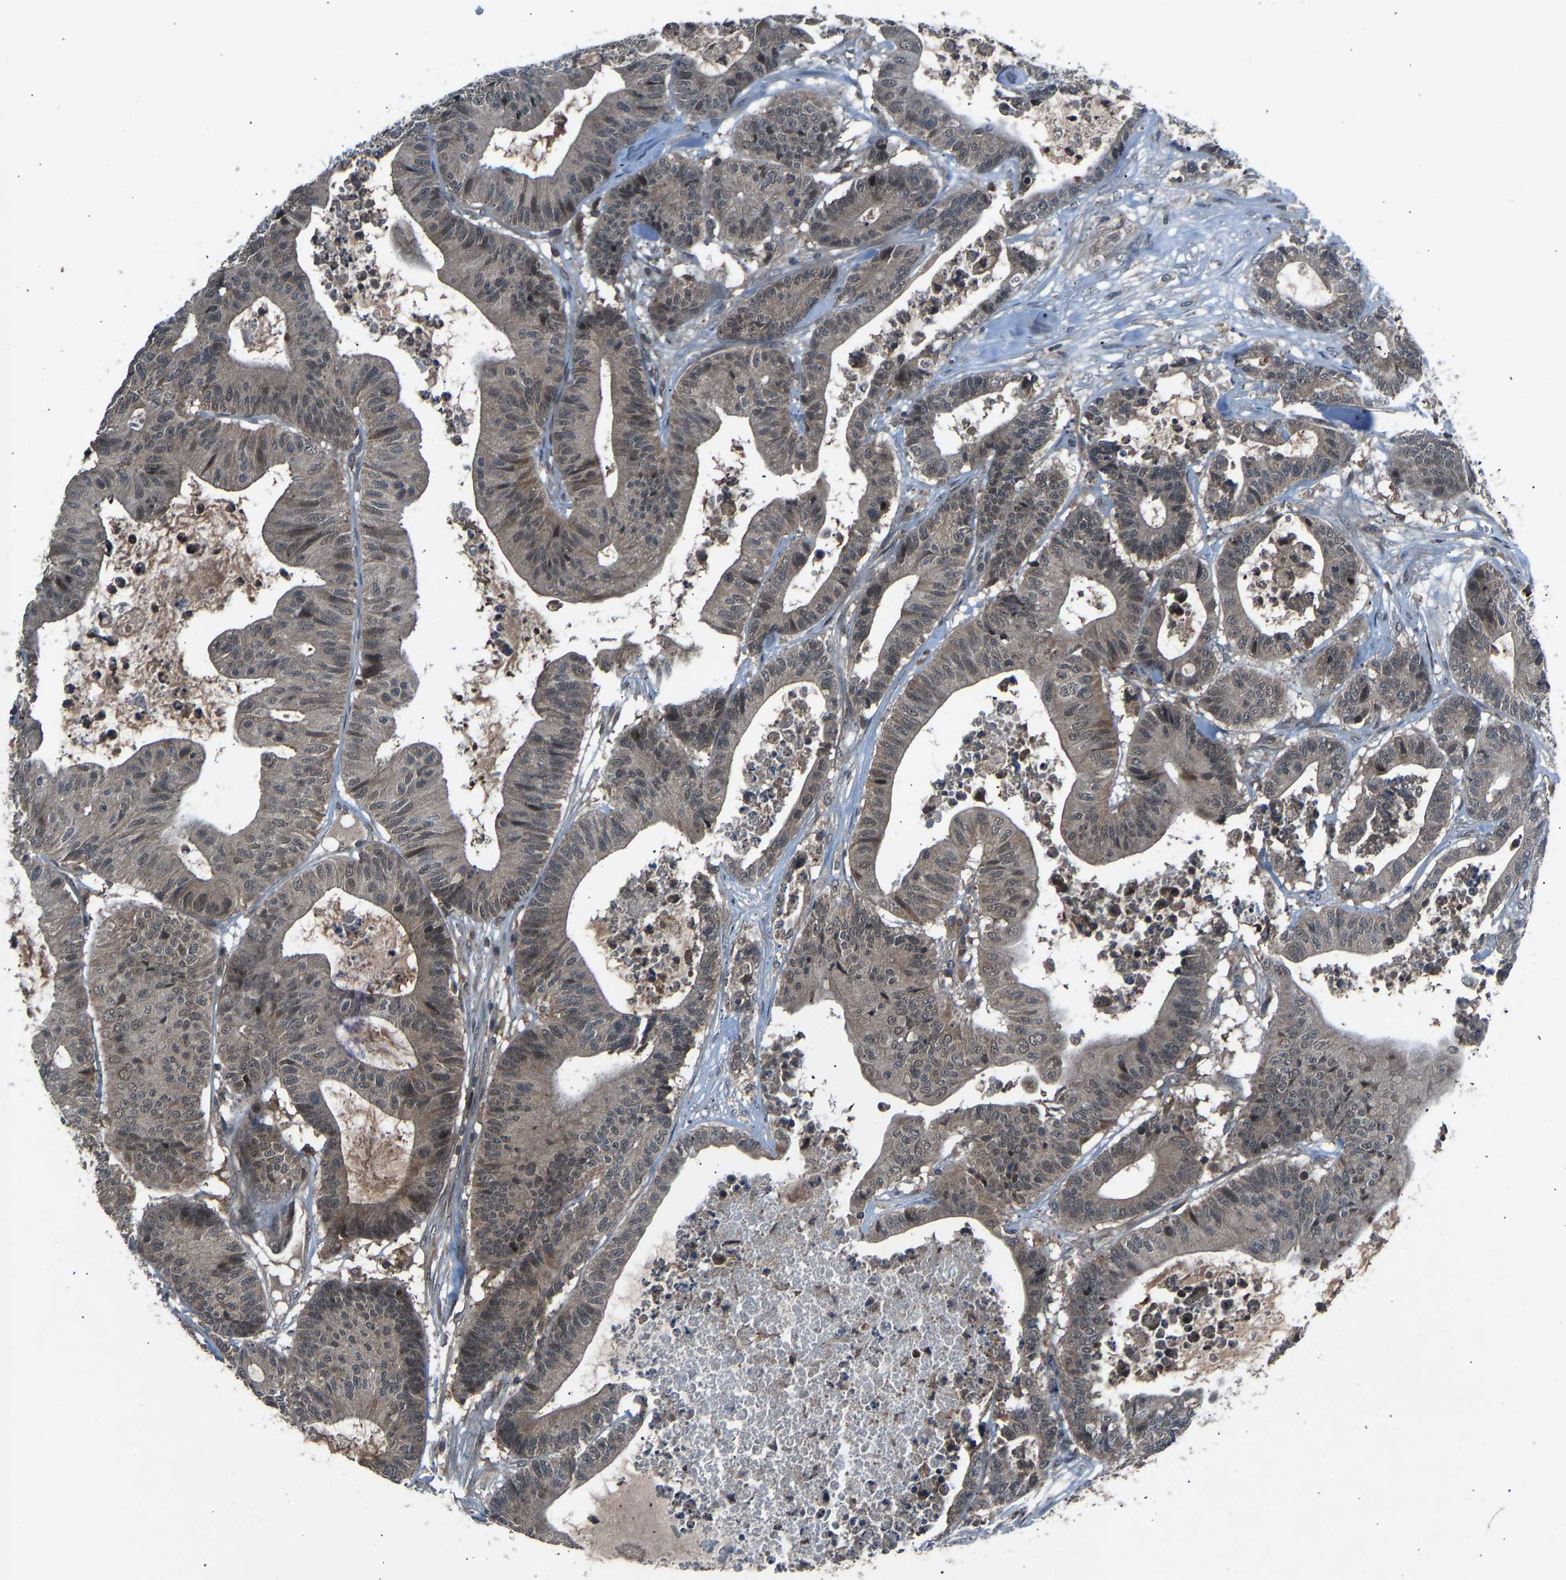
{"staining": {"intensity": "weak", "quantity": ">75%", "location": "cytoplasmic/membranous"}, "tissue": "colorectal cancer", "cell_type": "Tumor cells", "image_type": "cancer", "snomed": [{"axis": "morphology", "description": "Adenocarcinoma, NOS"}, {"axis": "topography", "description": "Colon"}], "caption": "Adenocarcinoma (colorectal) stained with a brown dye reveals weak cytoplasmic/membranous positive staining in approximately >75% of tumor cells.", "gene": "SLC43A1", "patient": {"sex": "female", "age": 84}}